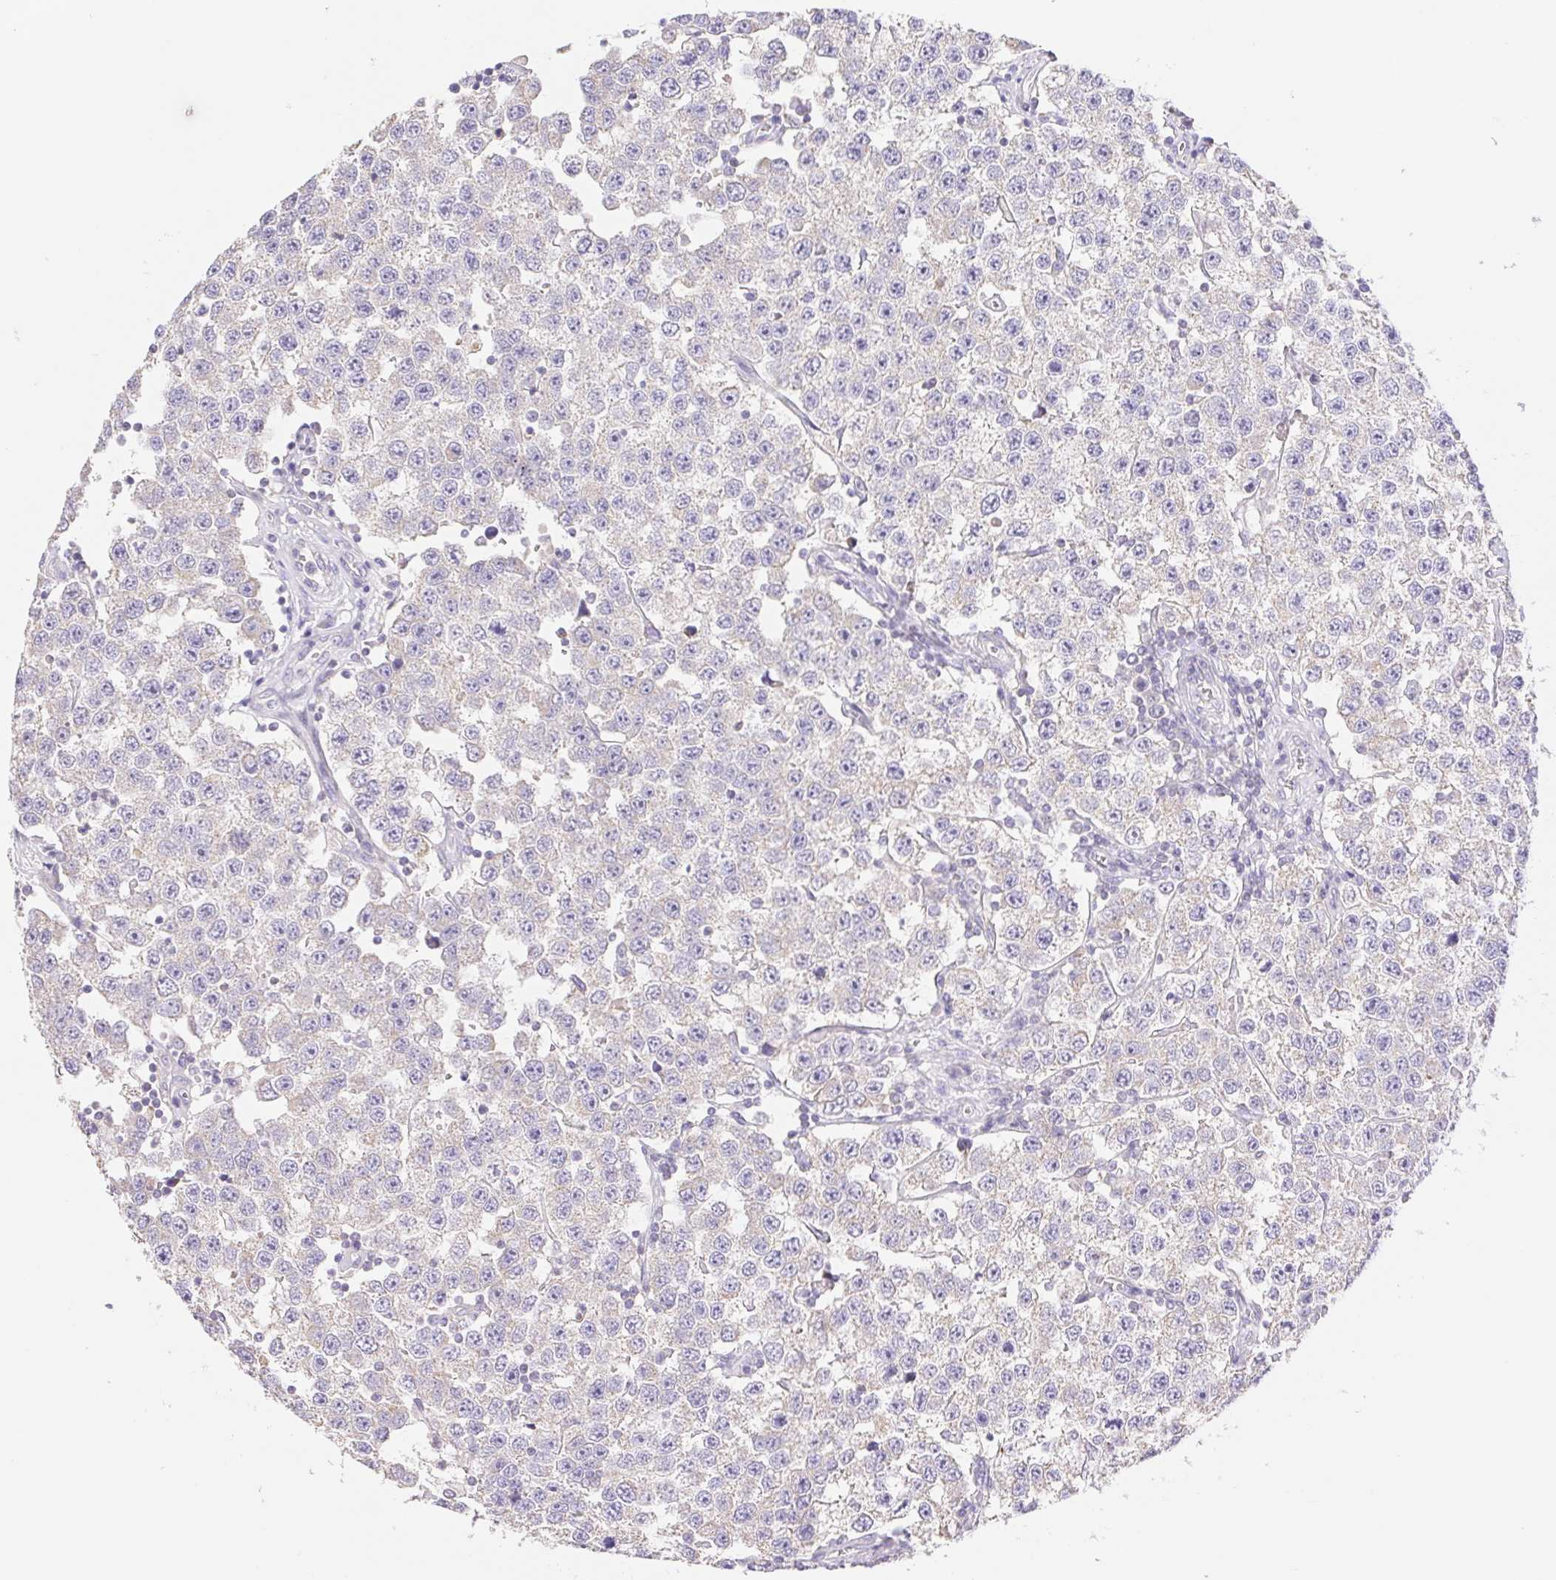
{"staining": {"intensity": "negative", "quantity": "none", "location": "none"}, "tissue": "testis cancer", "cell_type": "Tumor cells", "image_type": "cancer", "snomed": [{"axis": "morphology", "description": "Seminoma, NOS"}, {"axis": "topography", "description": "Testis"}], "caption": "DAB (3,3'-diaminobenzidine) immunohistochemical staining of human seminoma (testis) demonstrates no significant staining in tumor cells.", "gene": "FKBP6", "patient": {"sex": "male", "age": 34}}